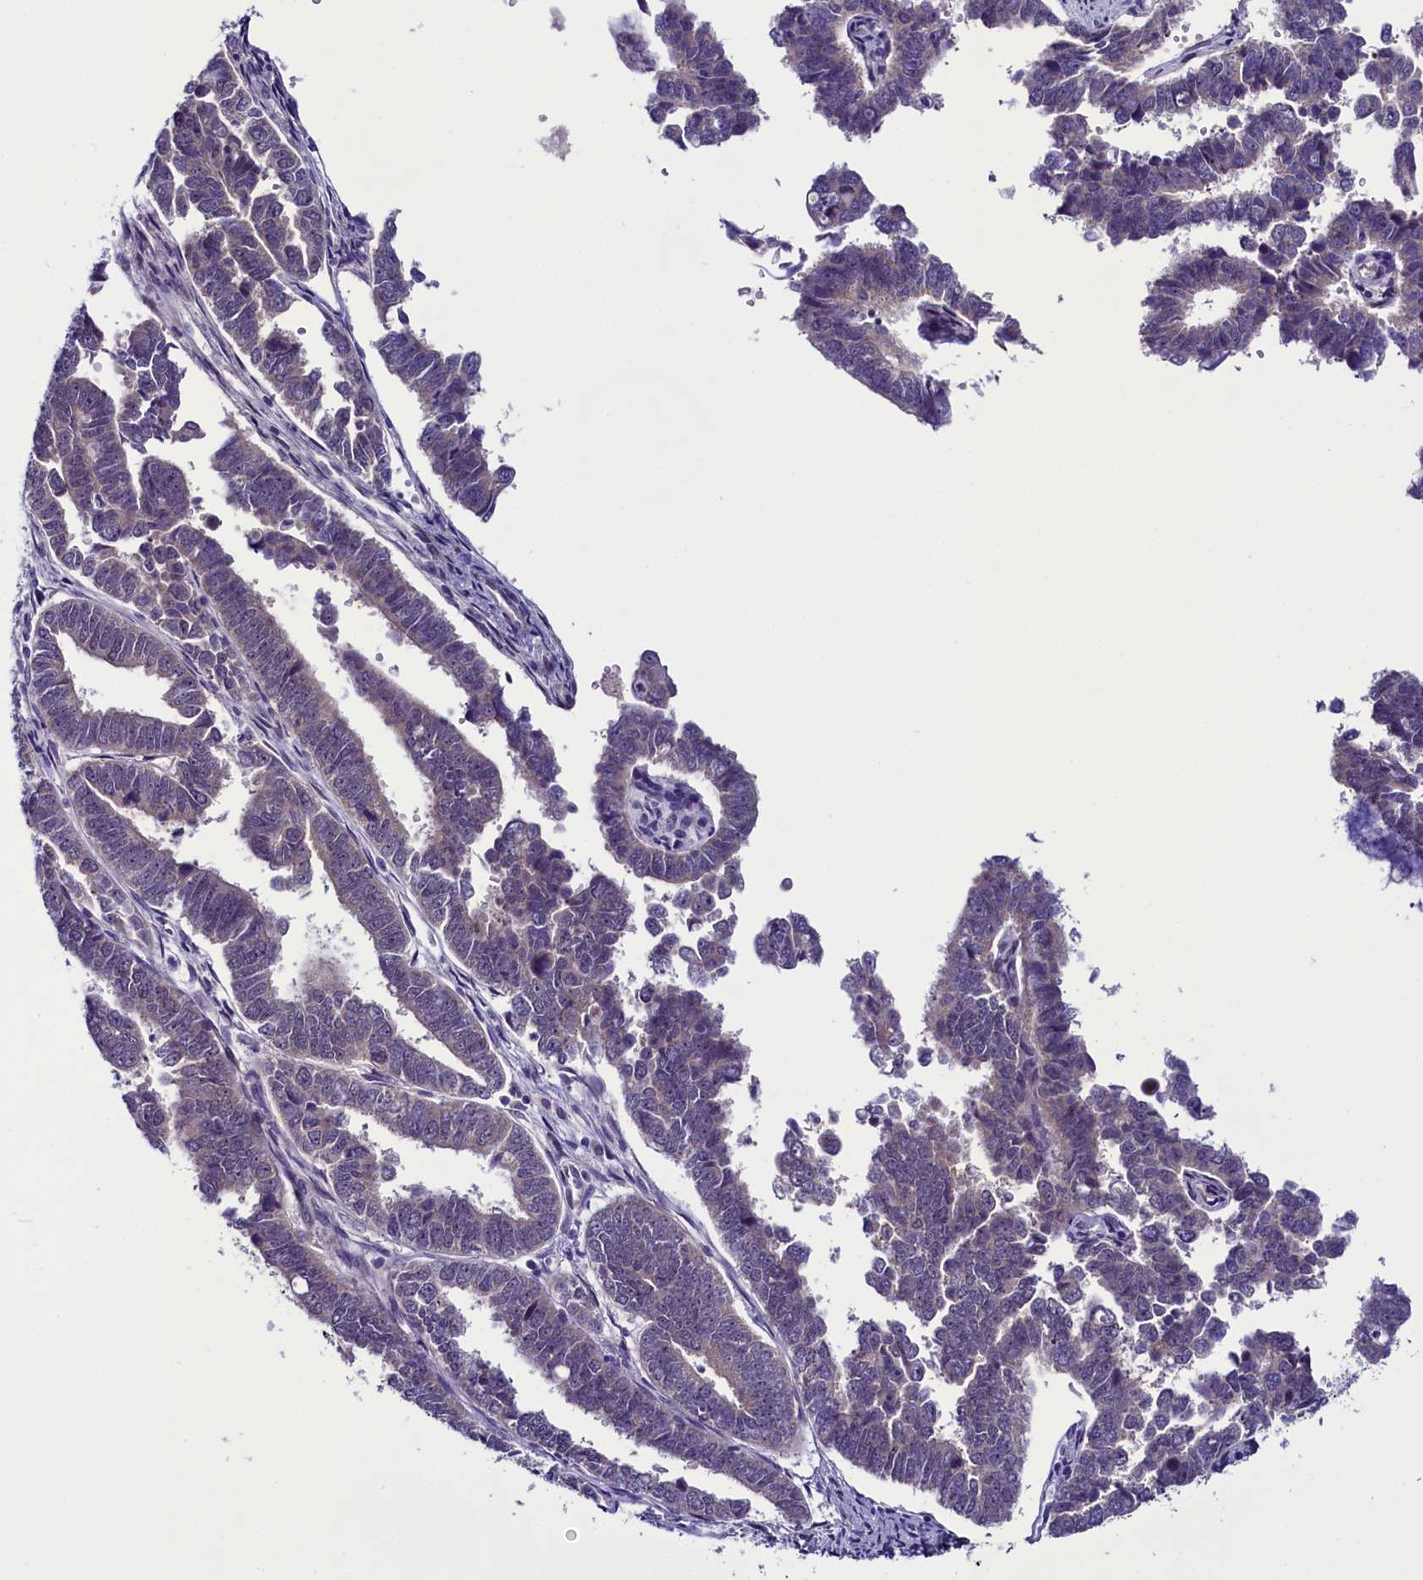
{"staining": {"intensity": "negative", "quantity": "none", "location": "none"}, "tissue": "endometrial cancer", "cell_type": "Tumor cells", "image_type": "cancer", "snomed": [{"axis": "morphology", "description": "Adenocarcinoma, NOS"}, {"axis": "topography", "description": "Endometrium"}], "caption": "DAB (3,3'-diaminobenzidine) immunohistochemical staining of endometrial adenocarcinoma demonstrates no significant staining in tumor cells.", "gene": "CCDC106", "patient": {"sex": "female", "age": 75}}